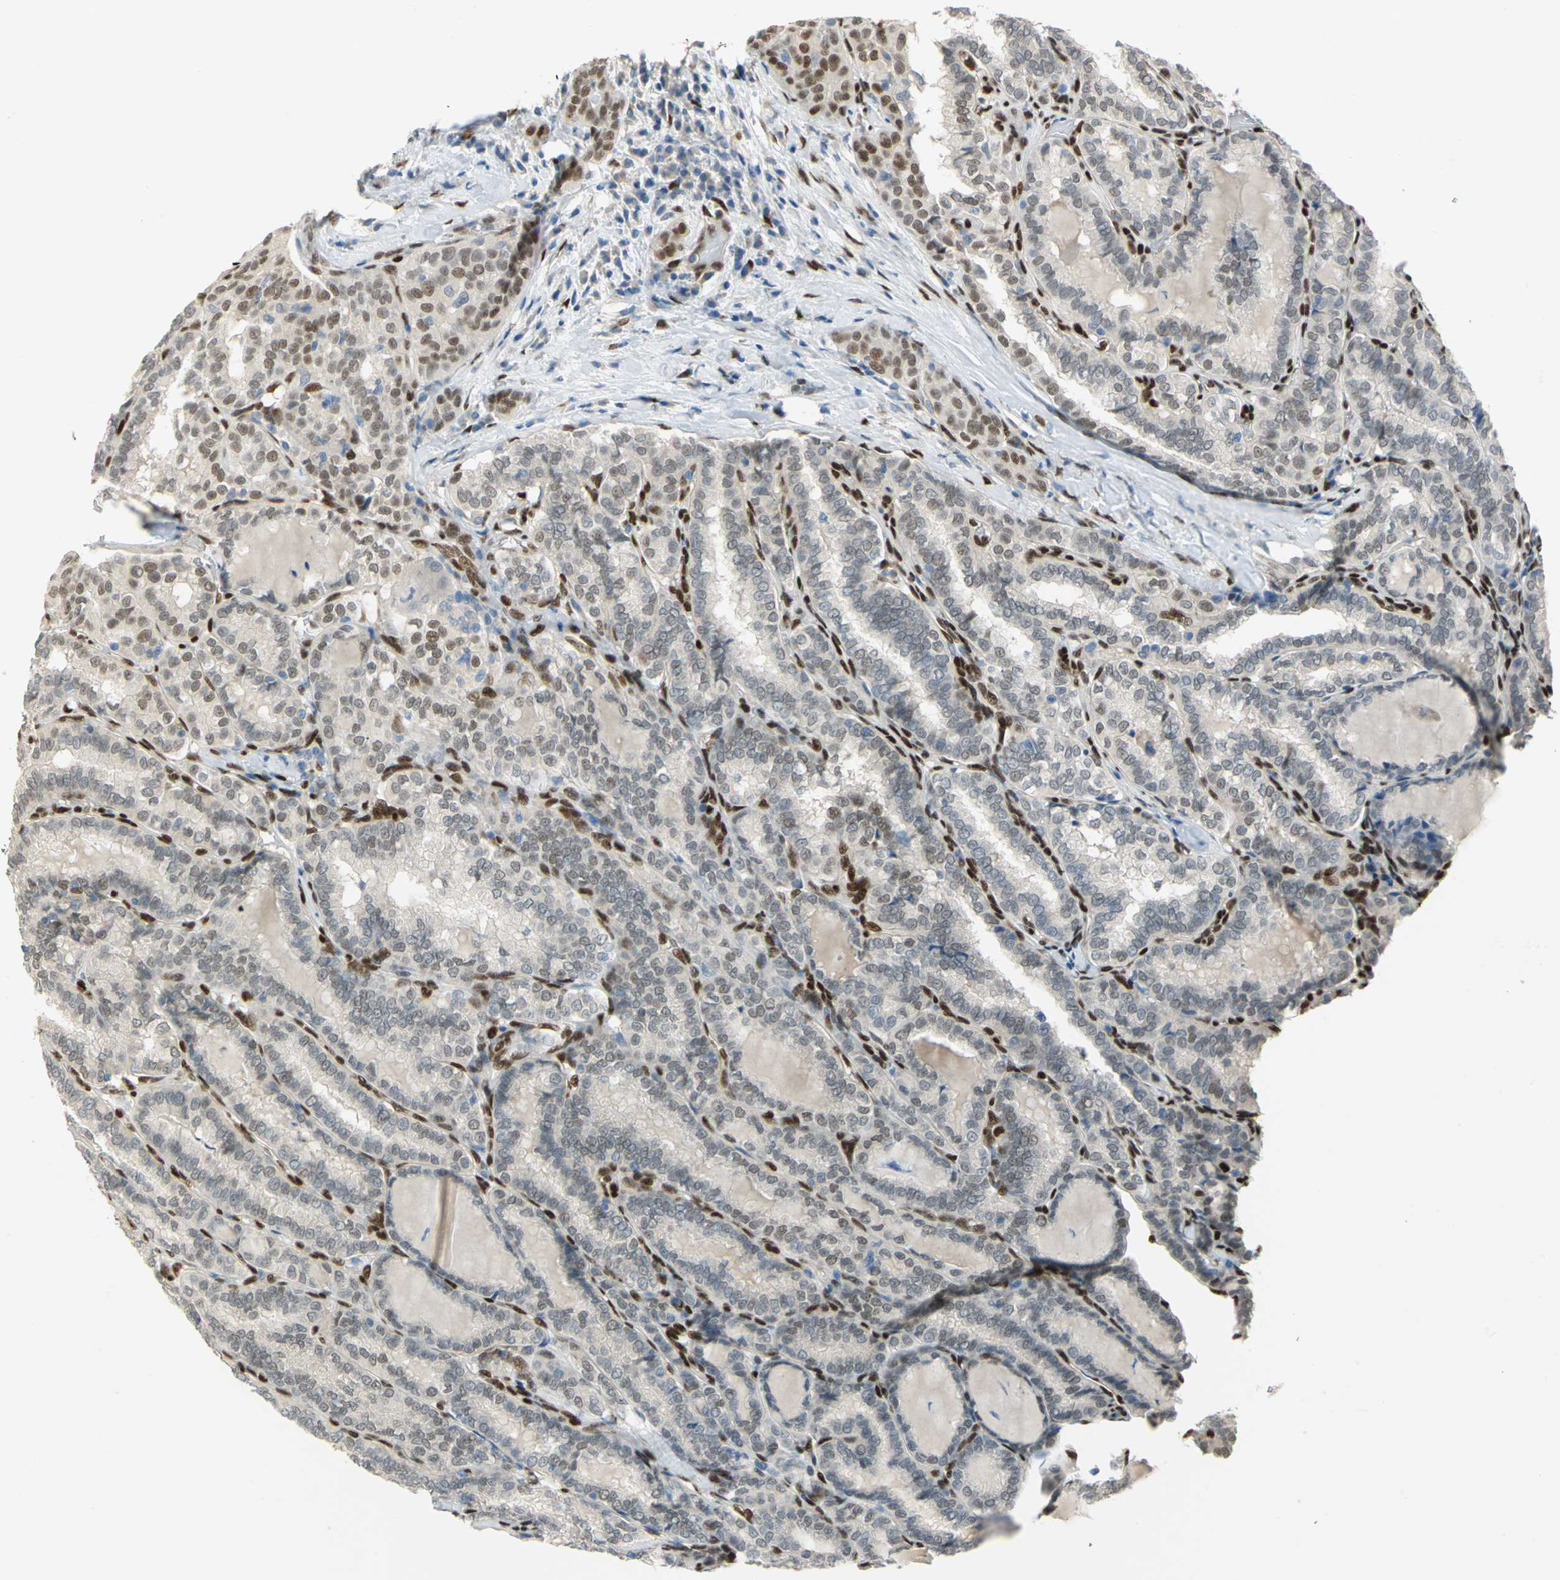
{"staining": {"intensity": "moderate", "quantity": "25%-75%", "location": "cytoplasmic/membranous,nuclear"}, "tissue": "thyroid cancer", "cell_type": "Tumor cells", "image_type": "cancer", "snomed": [{"axis": "morphology", "description": "Papillary adenocarcinoma, NOS"}, {"axis": "topography", "description": "Thyroid gland"}], "caption": "IHC photomicrograph of human thyroid cancer (papillary adenocarcinoma) stained for a protein (brown), which shows medium levels of moderate cytoplasmic/membranous and nuclear expression in approximately 25%-75% of tumor cells.", "gene": "RBFOX2", "patient": {"sex": "female", "age": 30}}